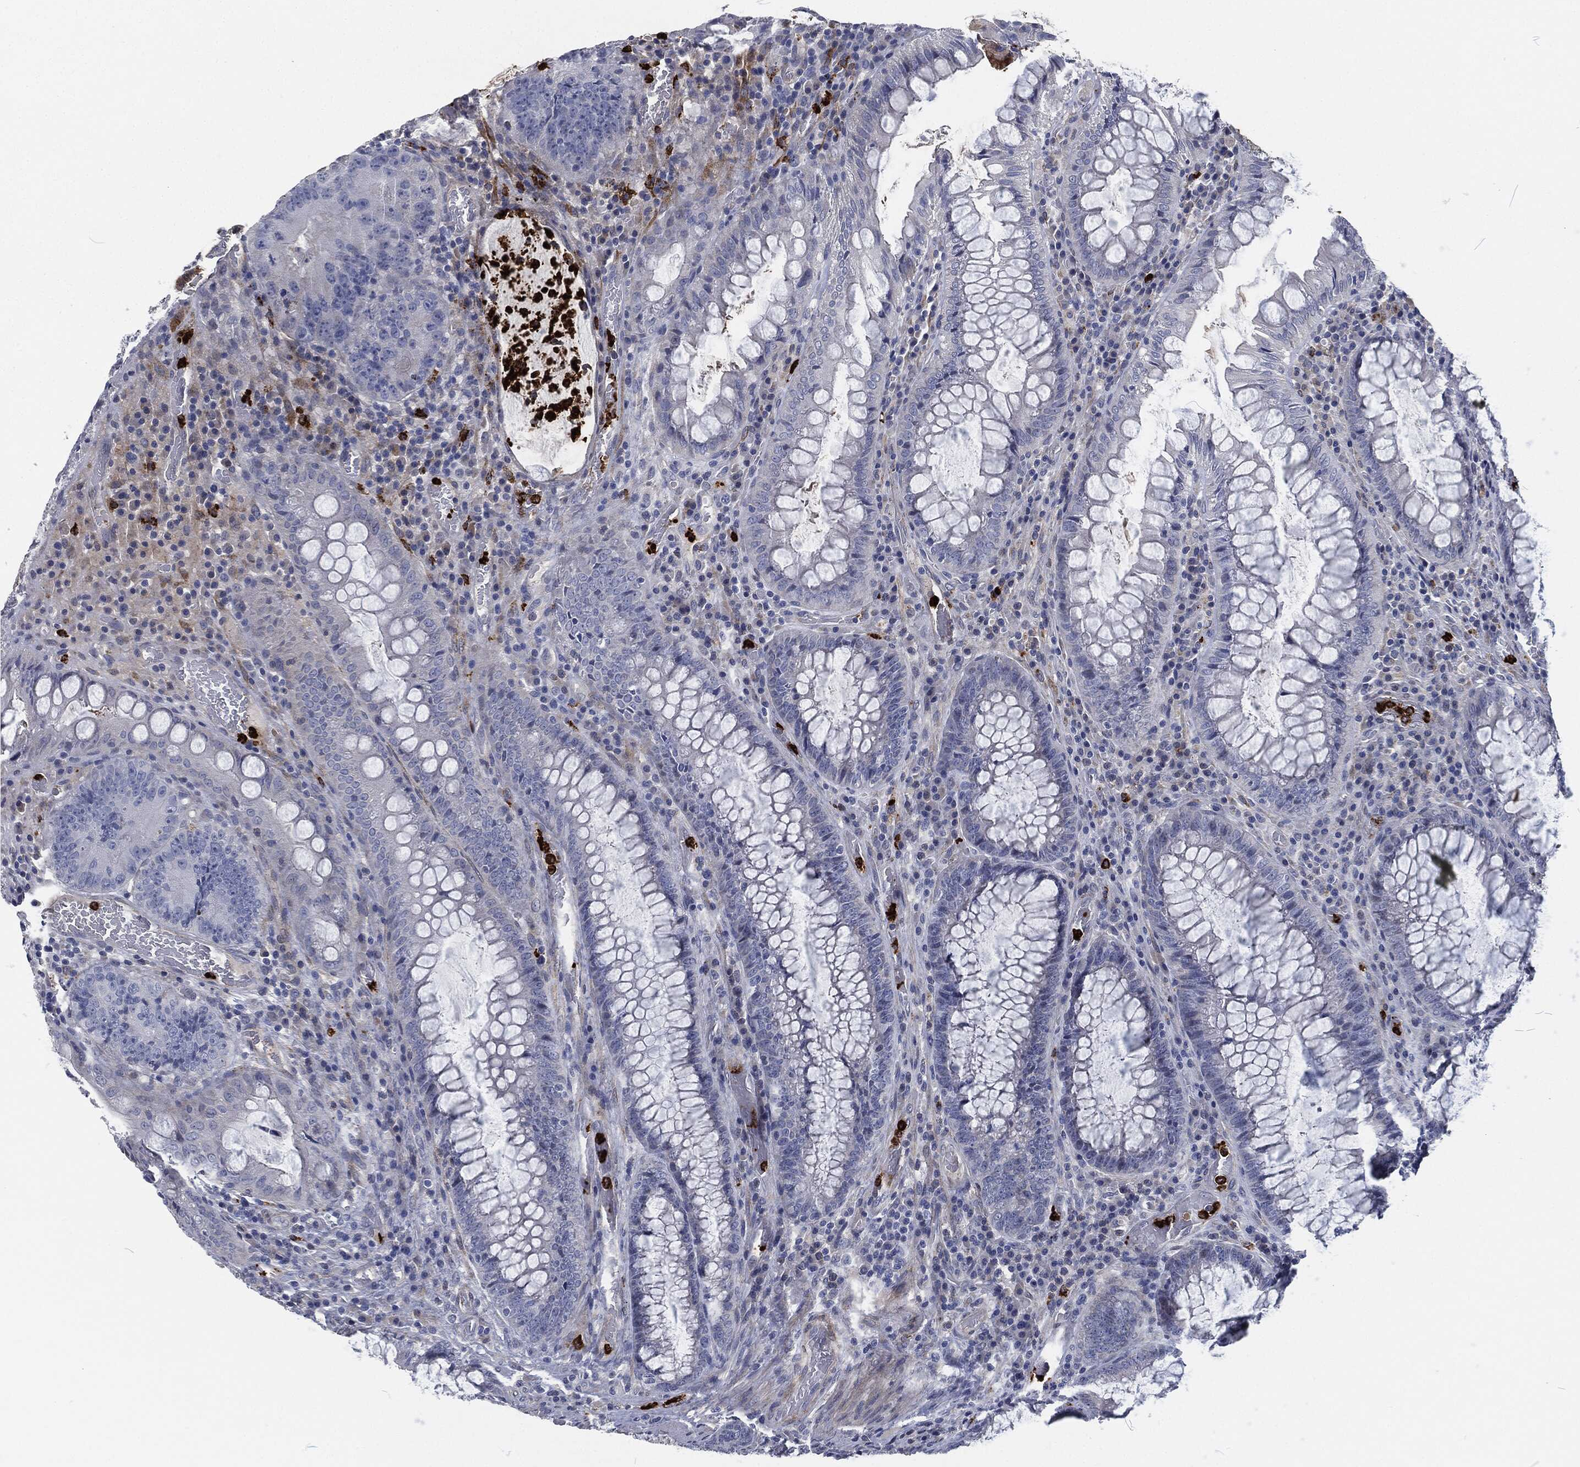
{"staining": {"intensity": "negative", "quantity": "none", "location": "none"}, "tissue": "colorectal cancer", "cell_type": "Tumor cells", "image_type": "cancer", "snomed": [{"axis": "morphology", "description": "Adenocarcinoma, NOS"}, {"axis": "topography", "description": "Colon"}], "caption": "There is no significant staining in tumor cells of colorectal cancer.", "gene": "MPO", "patient": {"sex": "female", "age": 86}}